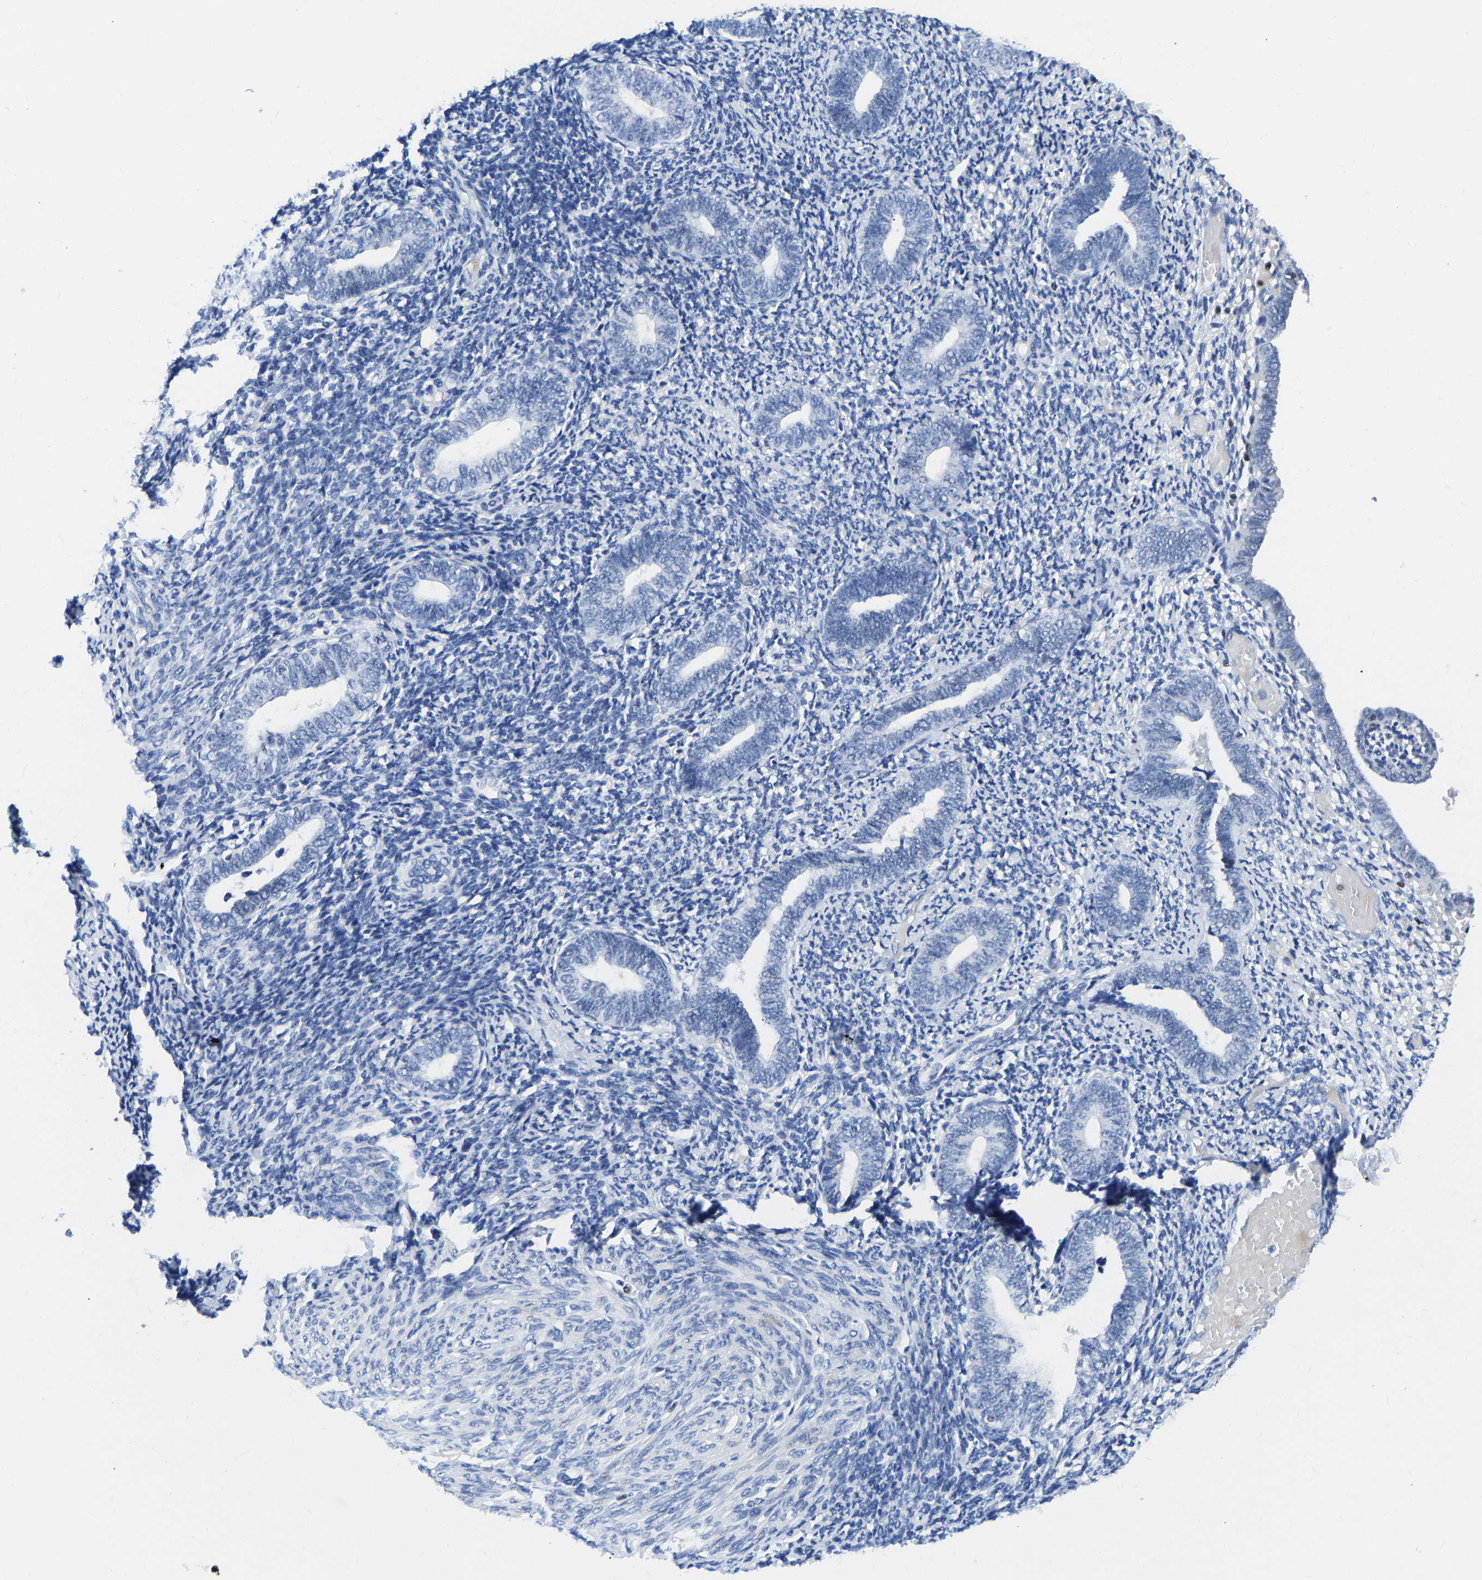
{"staining": {"intensity": "negative", "quantity": "none", "location": "none"}, "tissue": "endometrium", "cell_type": "Cells in endometrial stroma", "image_type": "normal", "snomed": [{"axis": "morphology", "description": "Normal tissue, NOS"}, {"axis": "topography", "description": "Endometrium"}], "caption": "A photomicrograph of endometrium stained for a protein shows no brown staining in cells in endometrial stroma. (Stains: DAB IHC with hematoxylin counter stain, Microscopy: brightfield microscopy at high magnification).", "gene": "TCF7", "patient": {"sex": "female", "age": 66}}